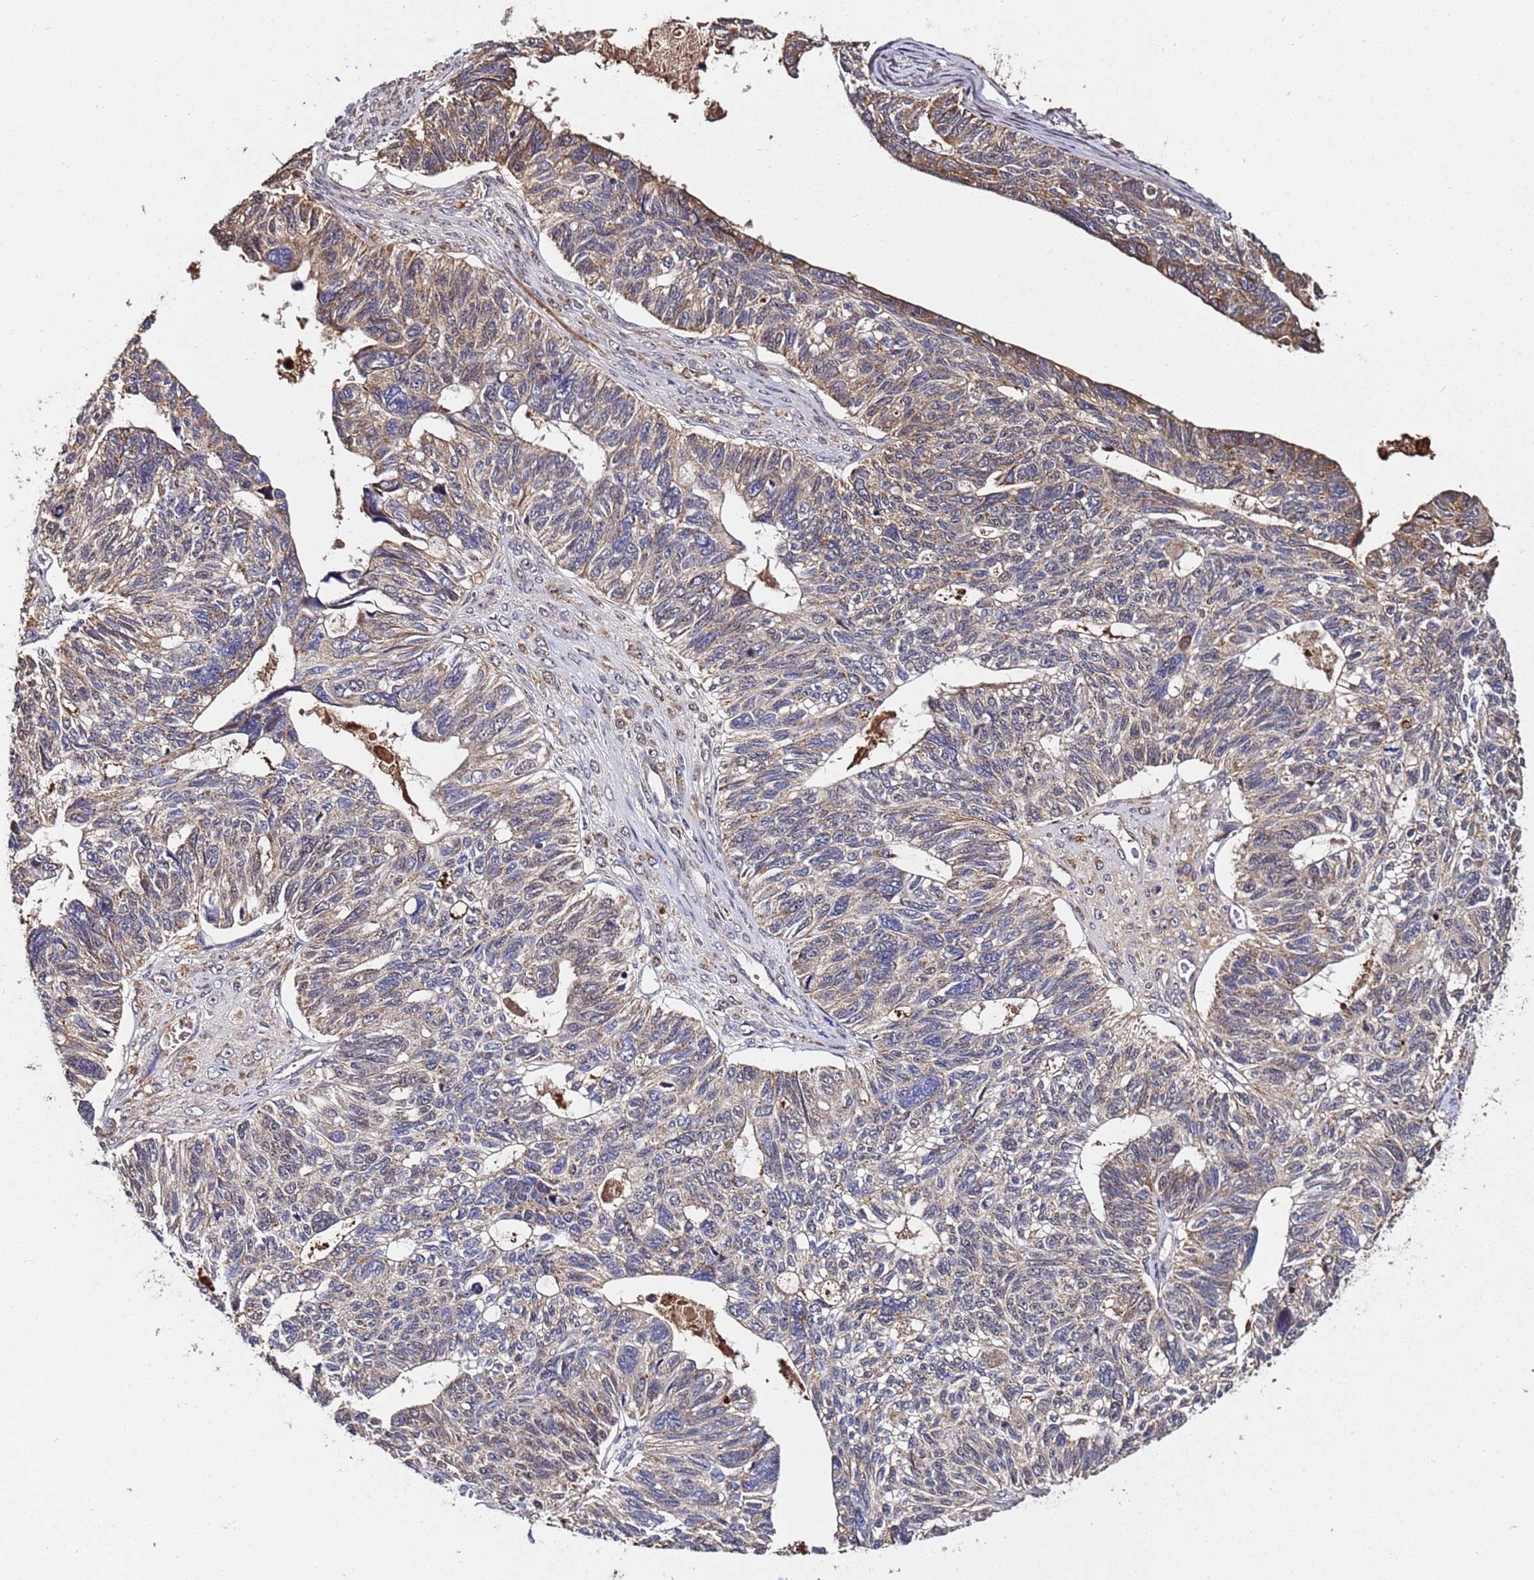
{"staining": {"intensity": "weak", "quantity": ">75%", "location": "cytoplasmic/membranous"}, "tissue": "ovarian cancer", "cell_type": "Tumor cells", "image_type": "cancer", "snomed": [{"axis": "morphology", "description": "Cystadenocarcinoma, serous, NOS"}, {"axis": "topography", "description": "Ovary"}], "caption": "Immunohistochemistry (IHC) (DAB (3,3'-diaminobenzidine)) staining of human ovarian cancer (serous cystadenocarcinoma) displays weak cytoplasmic/membranous protein staining in about >75% of tumor cells.", "gene": "WNK4", "patient": {"sex": "female", "age": 79}}